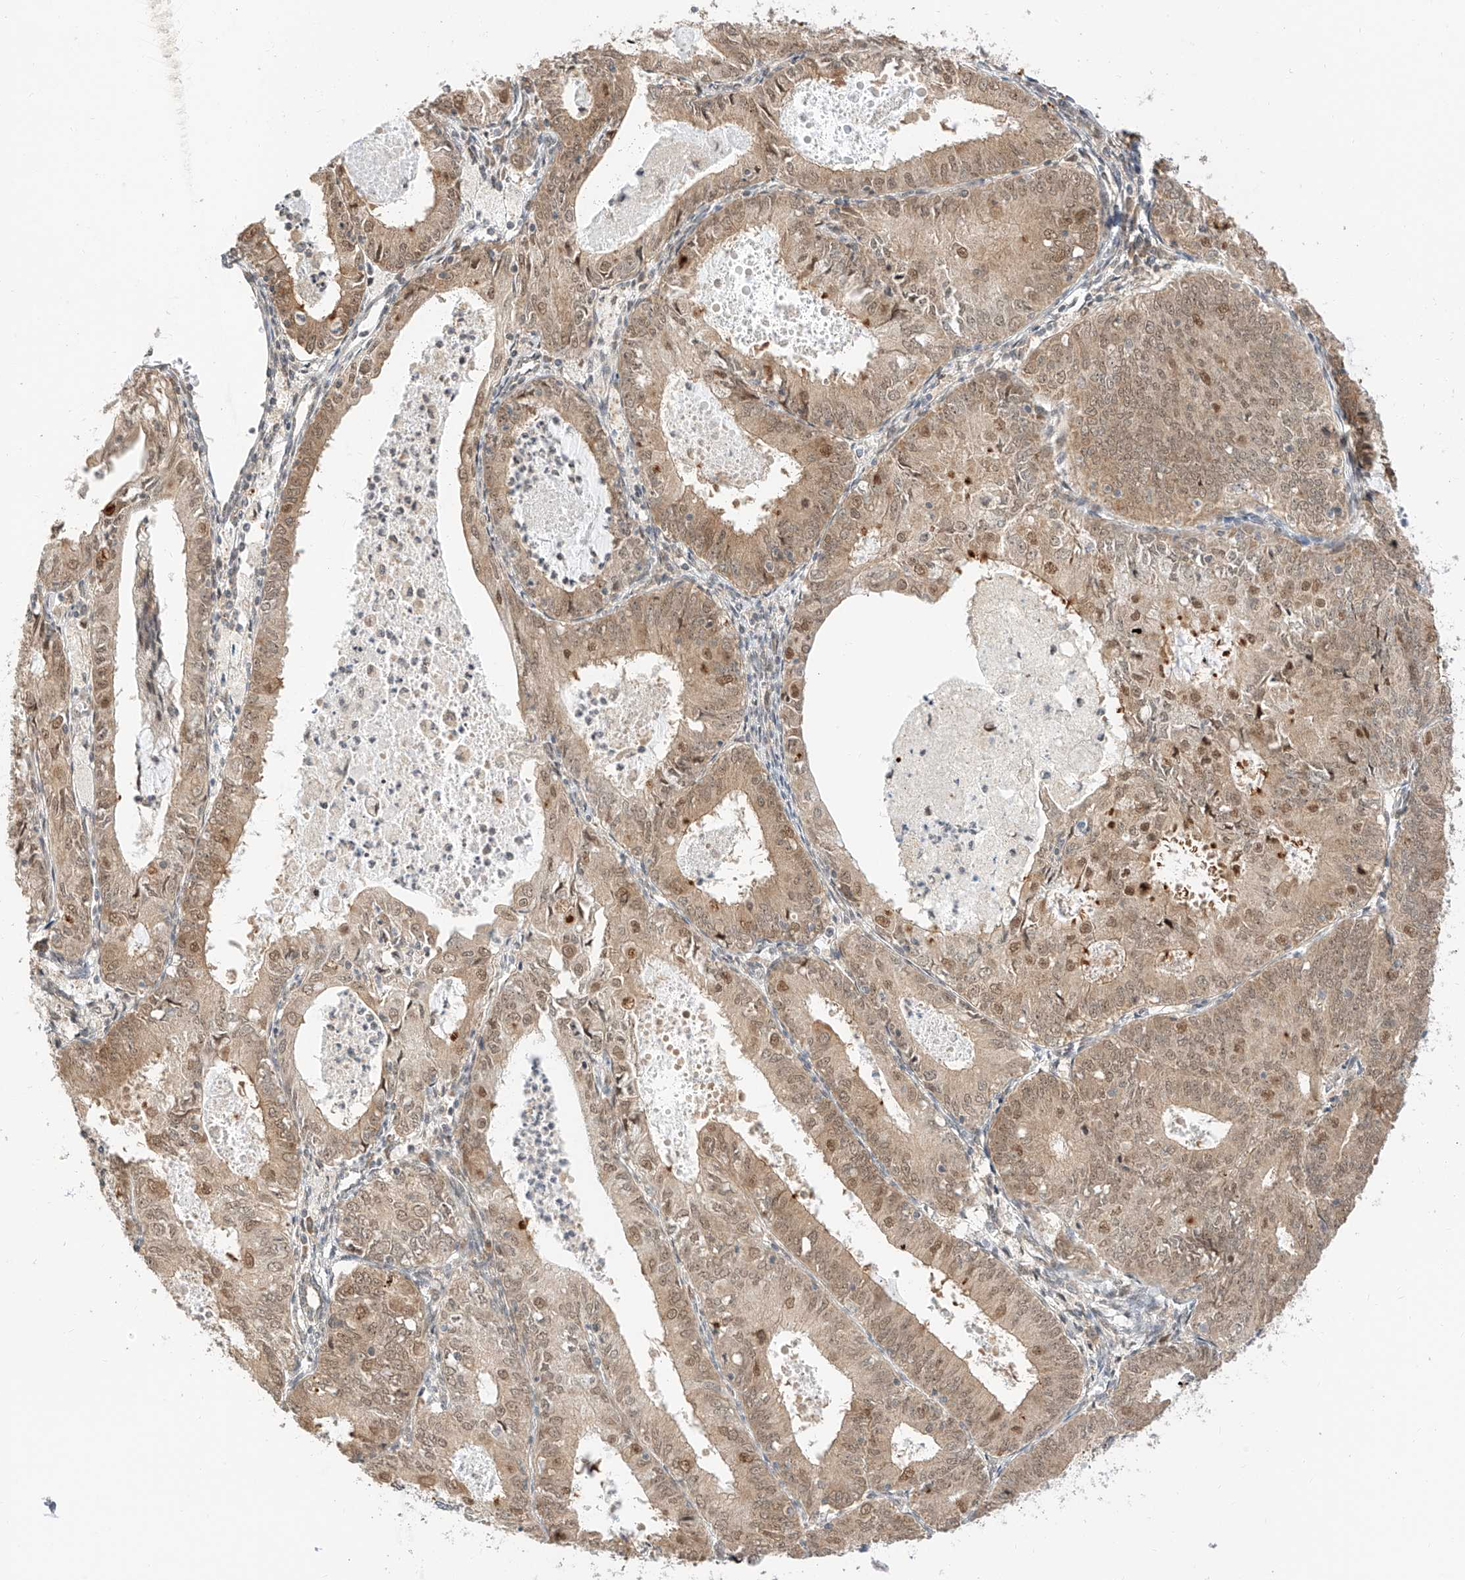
{"staining": {"intensity": "weak", "quantity": ">75%", "location": "cytoplasmic/membranous,nuclear"}, "tissue": "endometrial cancer", "cell_type": "Tumor cells", "image_type": "cancer", "snomed": [{"axis": "morphology", "description": "Adenocarcinoma, NOS"}, {"axis": "topography", "description": "Endometrium"}], "caption": "Adenocarcinoma (endometrial) stained with immunohistochemistry exhibits weak cytoplasmic/membranous and nuclear expression in about >75% of tumor cells. (Brightfield microscopy of DAB IHC at high magnification).", "gene": "EIF4H", "patient": {"sex": "female", "age": 57}}